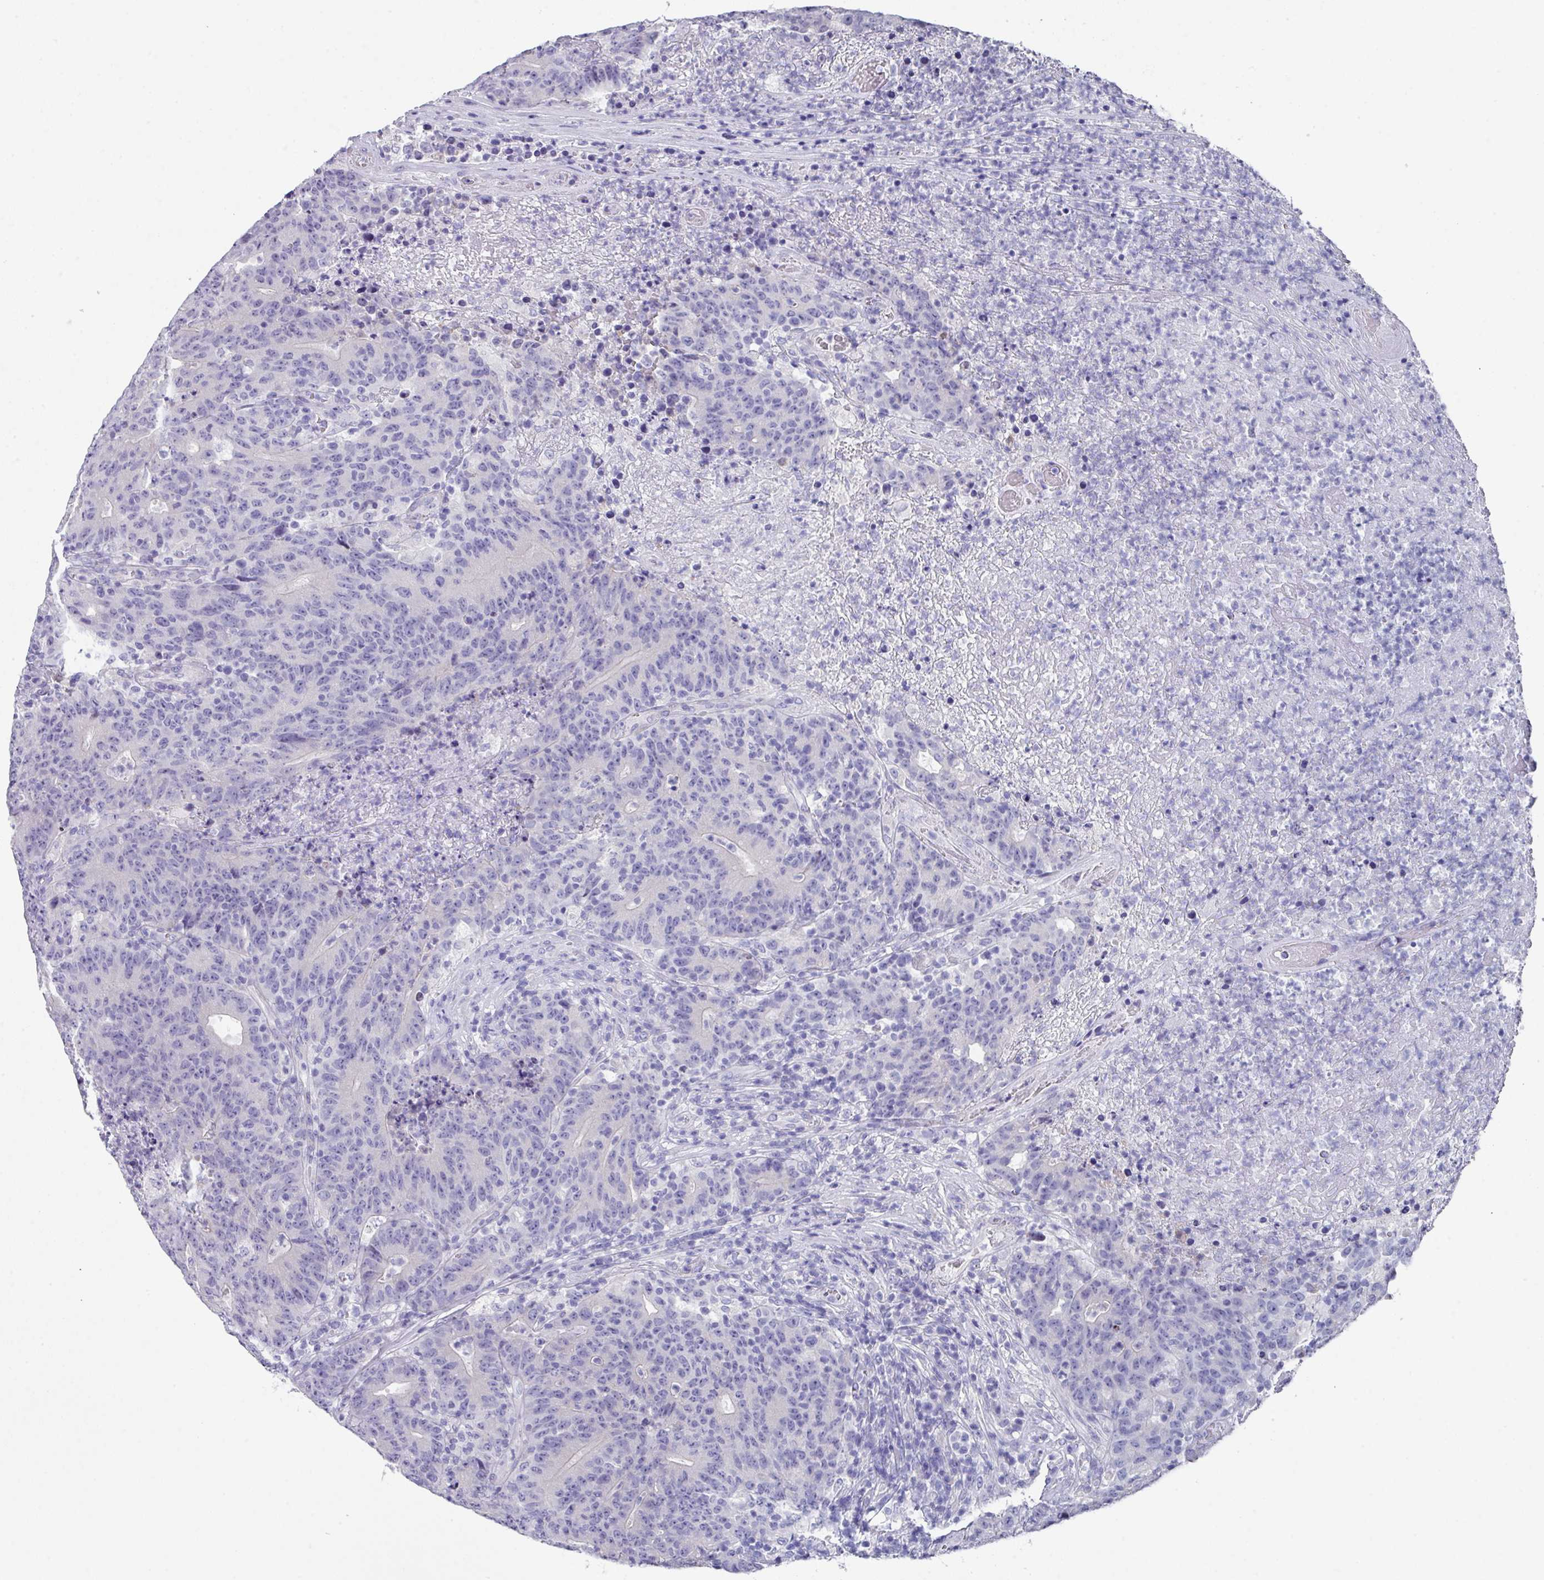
{"staining": {"intensity": "negative", "quantity": "none", "location": "none"}, "tissue": "colorectal cancer", "cell_type": "Tumor cells", "image_type": "cancer", "snomed": [{"axis": "morphology", "description": "Adenocarcinoma, NOS"}, {"axis": "topography", "description": "Colon"}], "caption": "Immunohistochemistry of colorectal adenocarcinoma shows no expression in tumor cells. (DAB (3,3'-diaminobenzidine) IHC visualized using brightfield microscopy, high magnification).", "gene": "PEX10", "patient": {"sex": "female", "age": 75}}